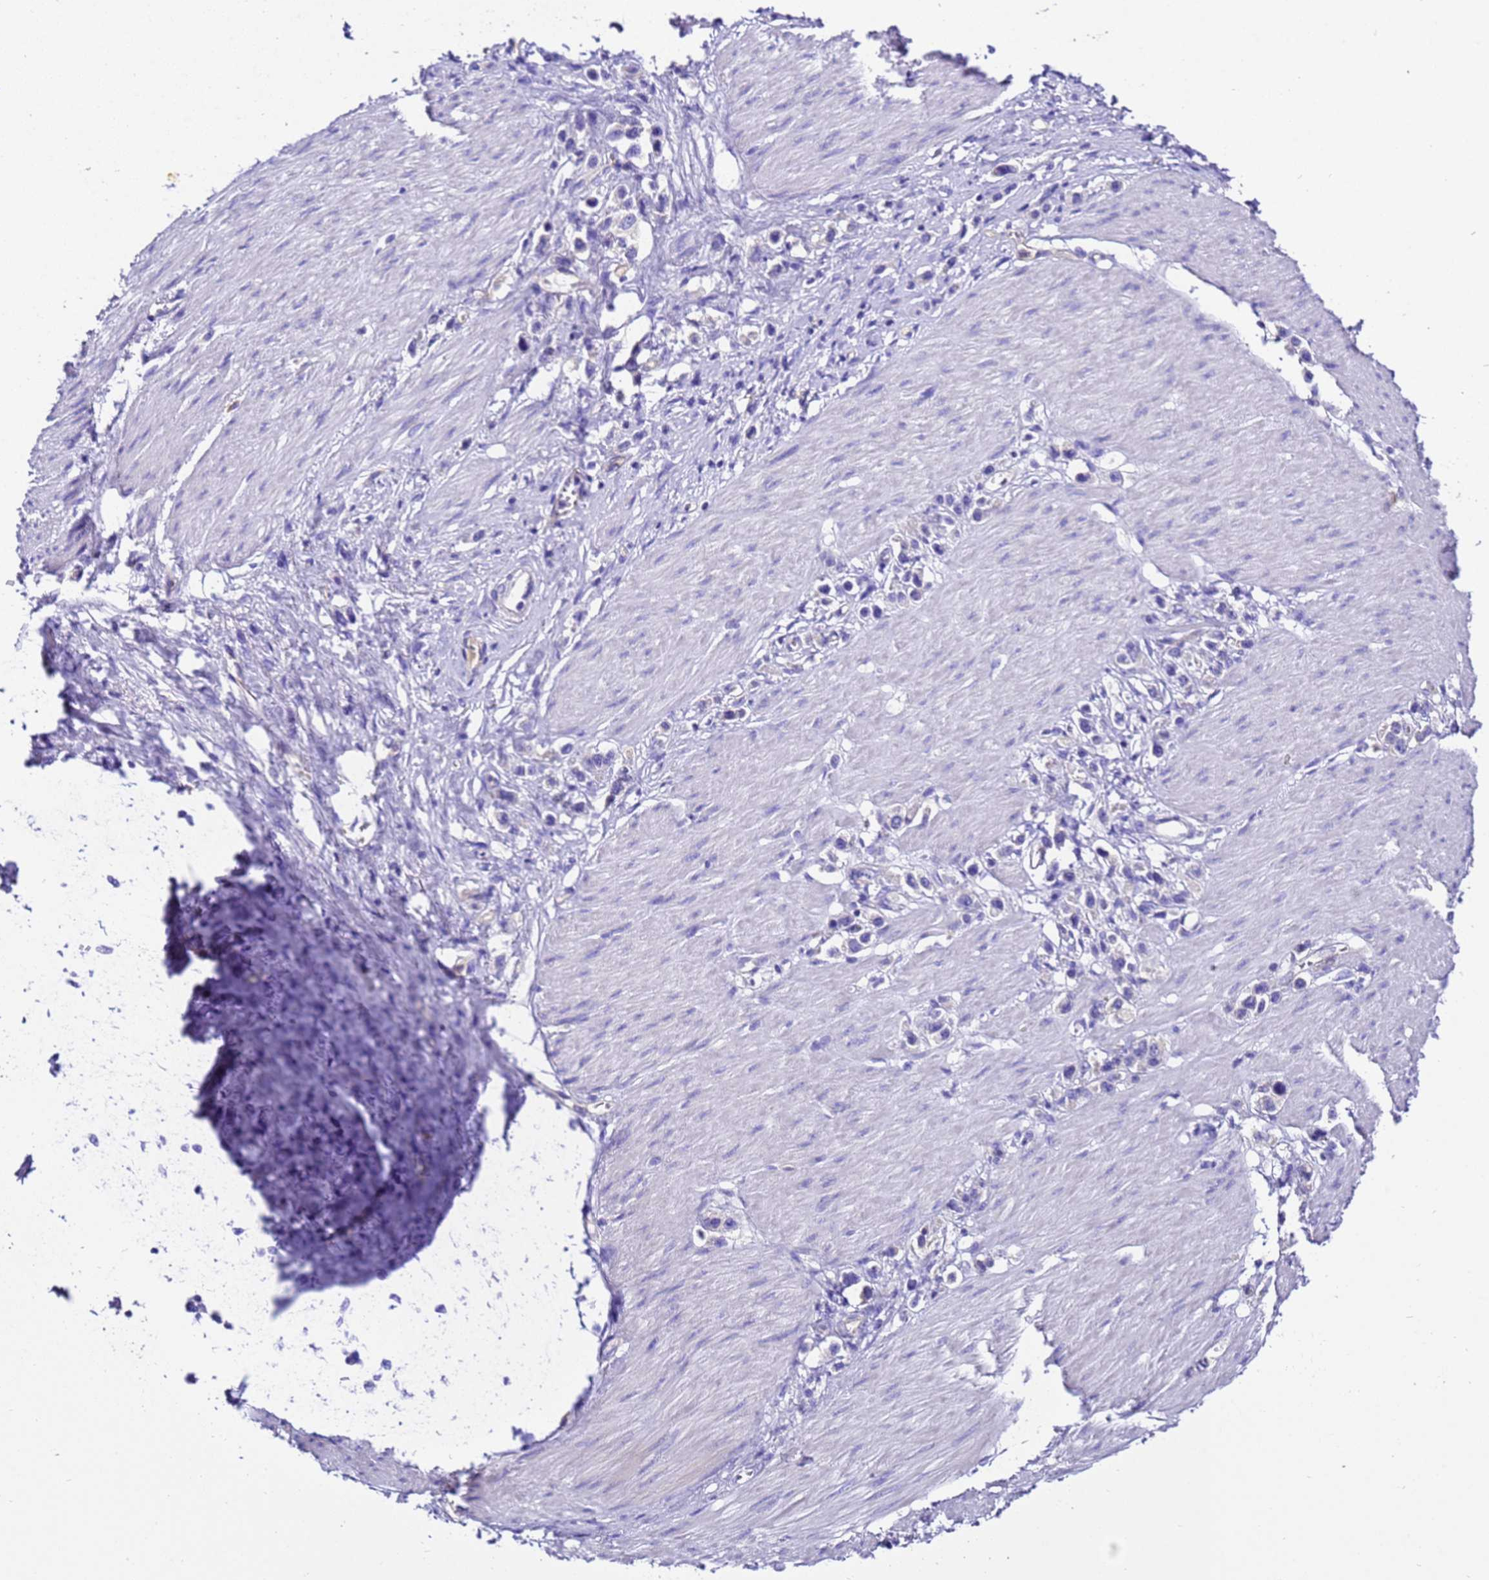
{"staining": {"intensity": "negative", "quantity": "none", "location": "none"}, "tissue": "stomach cancer", "cell_type": "Tumor cells", "image_type": "cancer", "snomed": [{"axis": "morphology", "description": "Normal tissue, NOS"}, {"axis": "morphology", "description": "Adenocarcinoma, NOS"}, {"axis": "topography", "description": "Stomach, upper"}, {"axis": "topography", "description": "Stomach"}], "caption": "Tumor cells are negative for brown protein staining in adenocarcinoma (stomach).", "gene": "UGT2A1", "patient": {"sex": "female", "age": 65}}